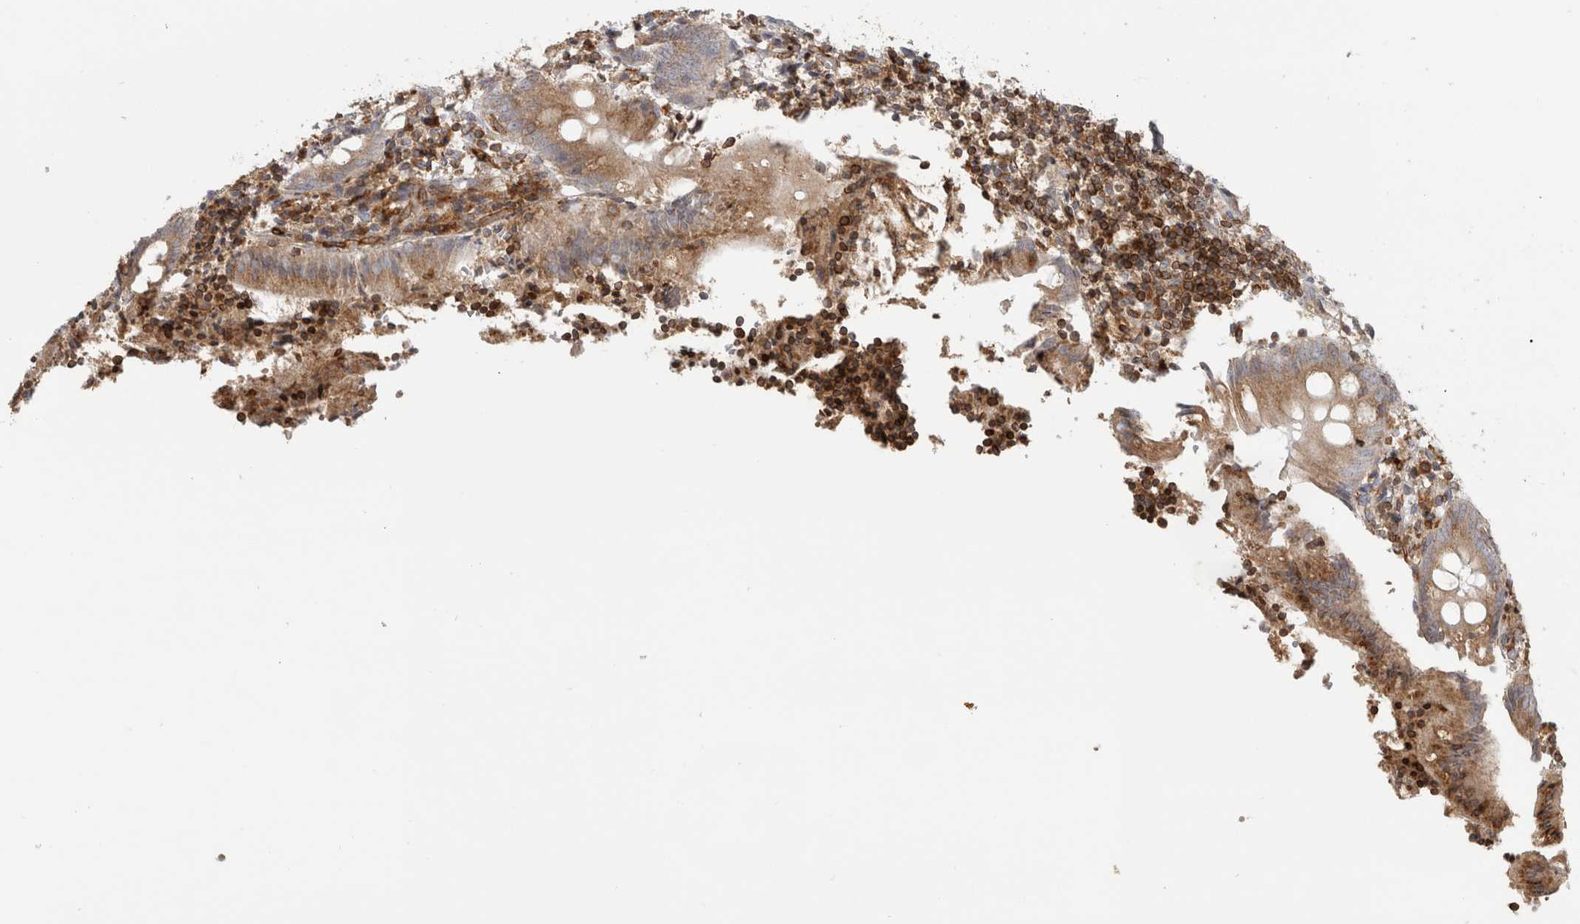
{"staining": {"intensity": "weak", "quantity": ">75%", "location": "cytoplasmic/membranous"}, "tissue": "appendix", "cell_type": "Glandular cells", "image_type": "normal", "snomed": [{"axis": "morphology", "description": "Normal tissue, NOS"}, {"axis": "topography", "description": "Appendix"}], "caption": "DAB (3,3'-diaminobenzidine) immunohistochemical staining of unremarkable human appendix demonstrates weak cytoplasmic/membranous protein expression in about >75% of glandular cells. (DAB (3,3'-diaminobenzidine) IHC with brightfield microscopy, high magnification).", "gene": "HLA", "patient": {"sex": "female", "age": 17}}